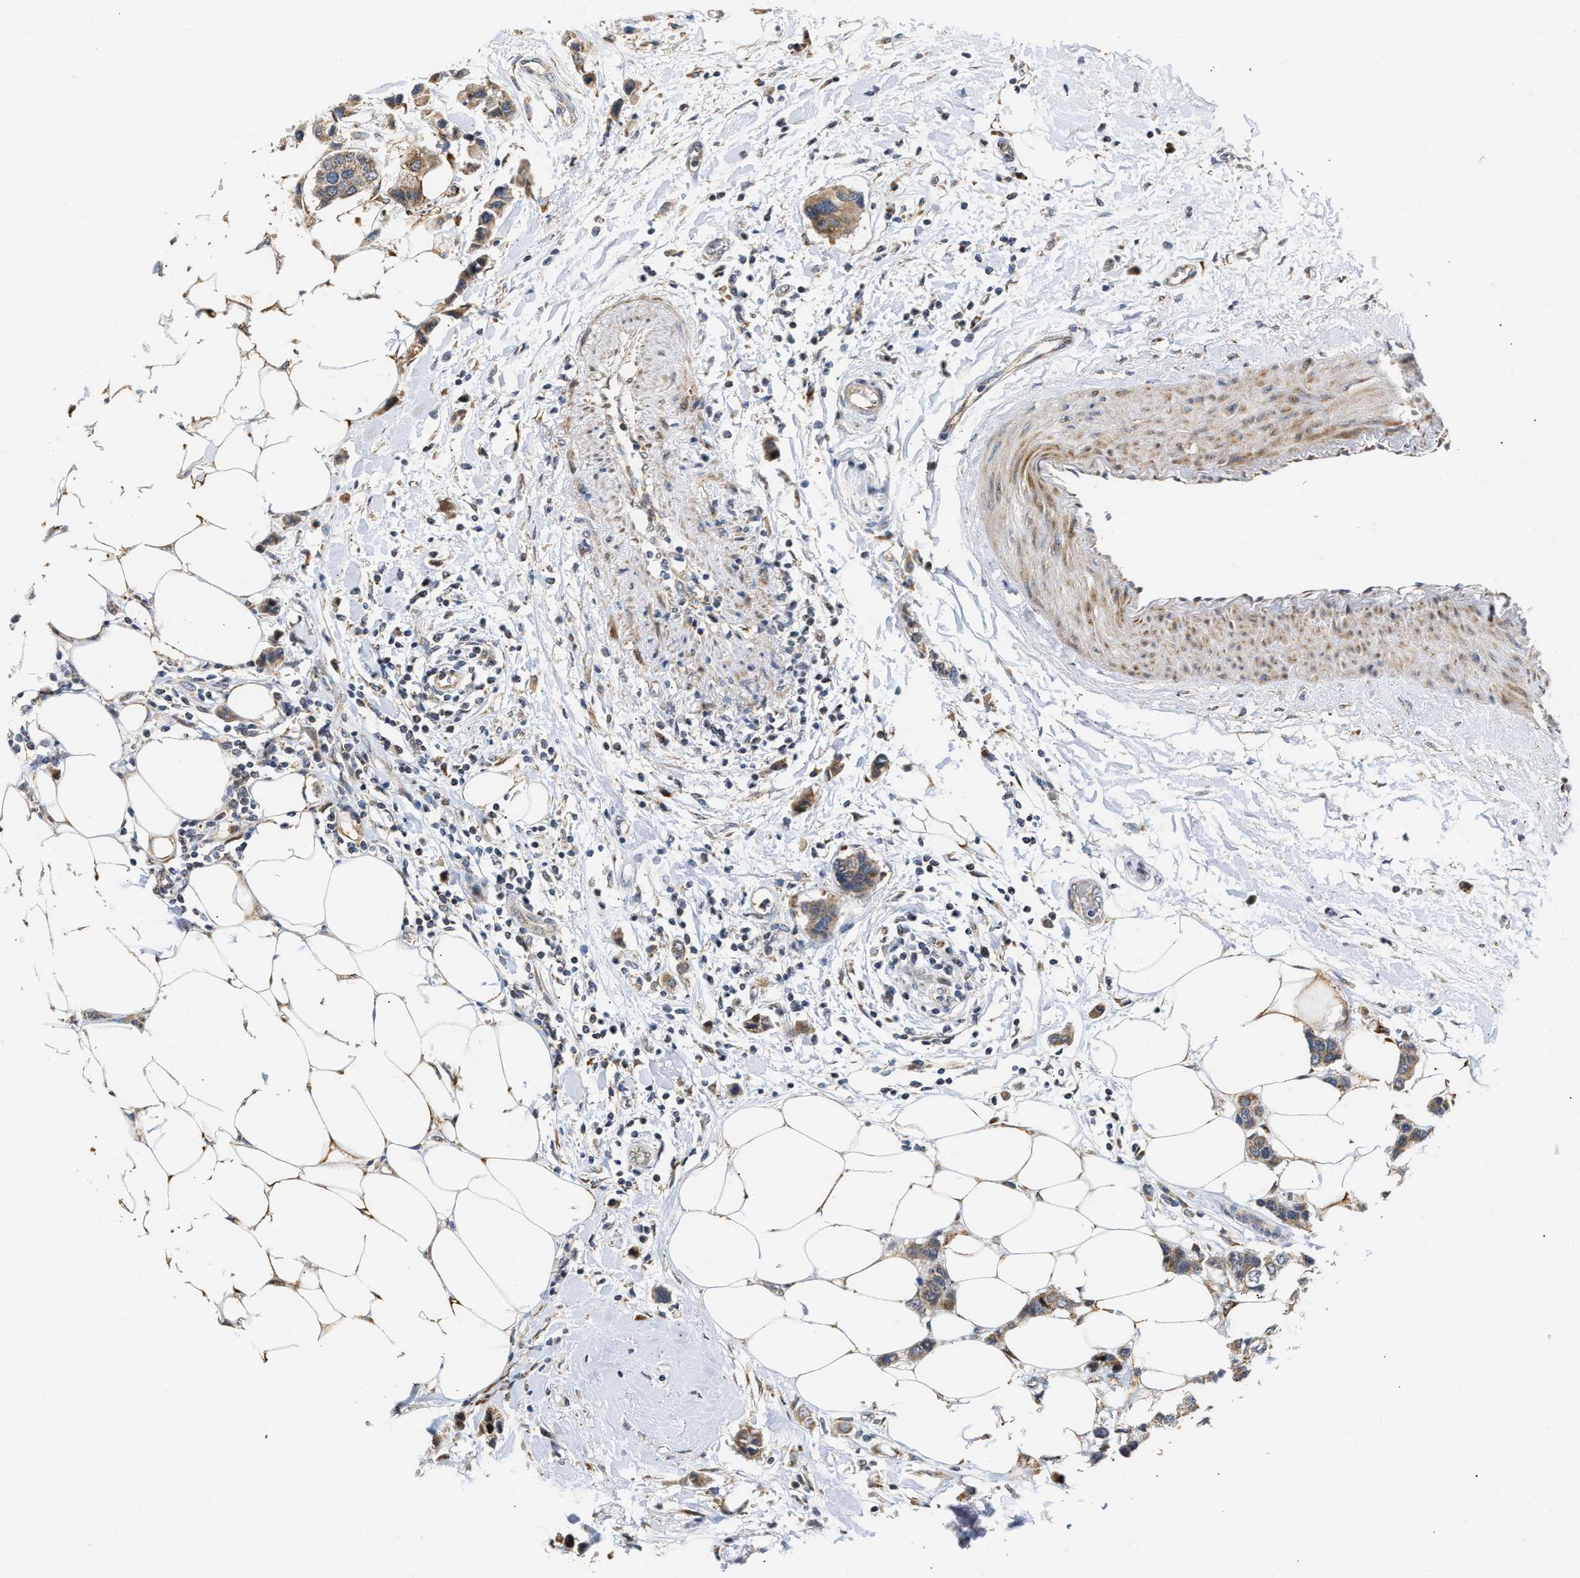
{"staining": {"intensity": "moderate", "quantity": ">75%", "location": "cytoplasmic/membranous"}, "tissue": "breast cancer", "cell_type": "Tumor cells", "image_type": "cancer", "snomed": [{"axis": "morphology", "description": "Normal tissue, NOS"}, {"axis": "morphology", "description": "Duct carcinoma"}, {"axis": "topography", "description": "Breast"}], "caption": "Immunohistochemical staining of human breast cancer (infiltrating ductal carcinoma) demonstrates medium levels of moderate cytoplasmic/membranous protein staining in approximately >75% of tumor cells.", "gene": "DEPTOR", "patient": {"sex": "female", "age": 50}}